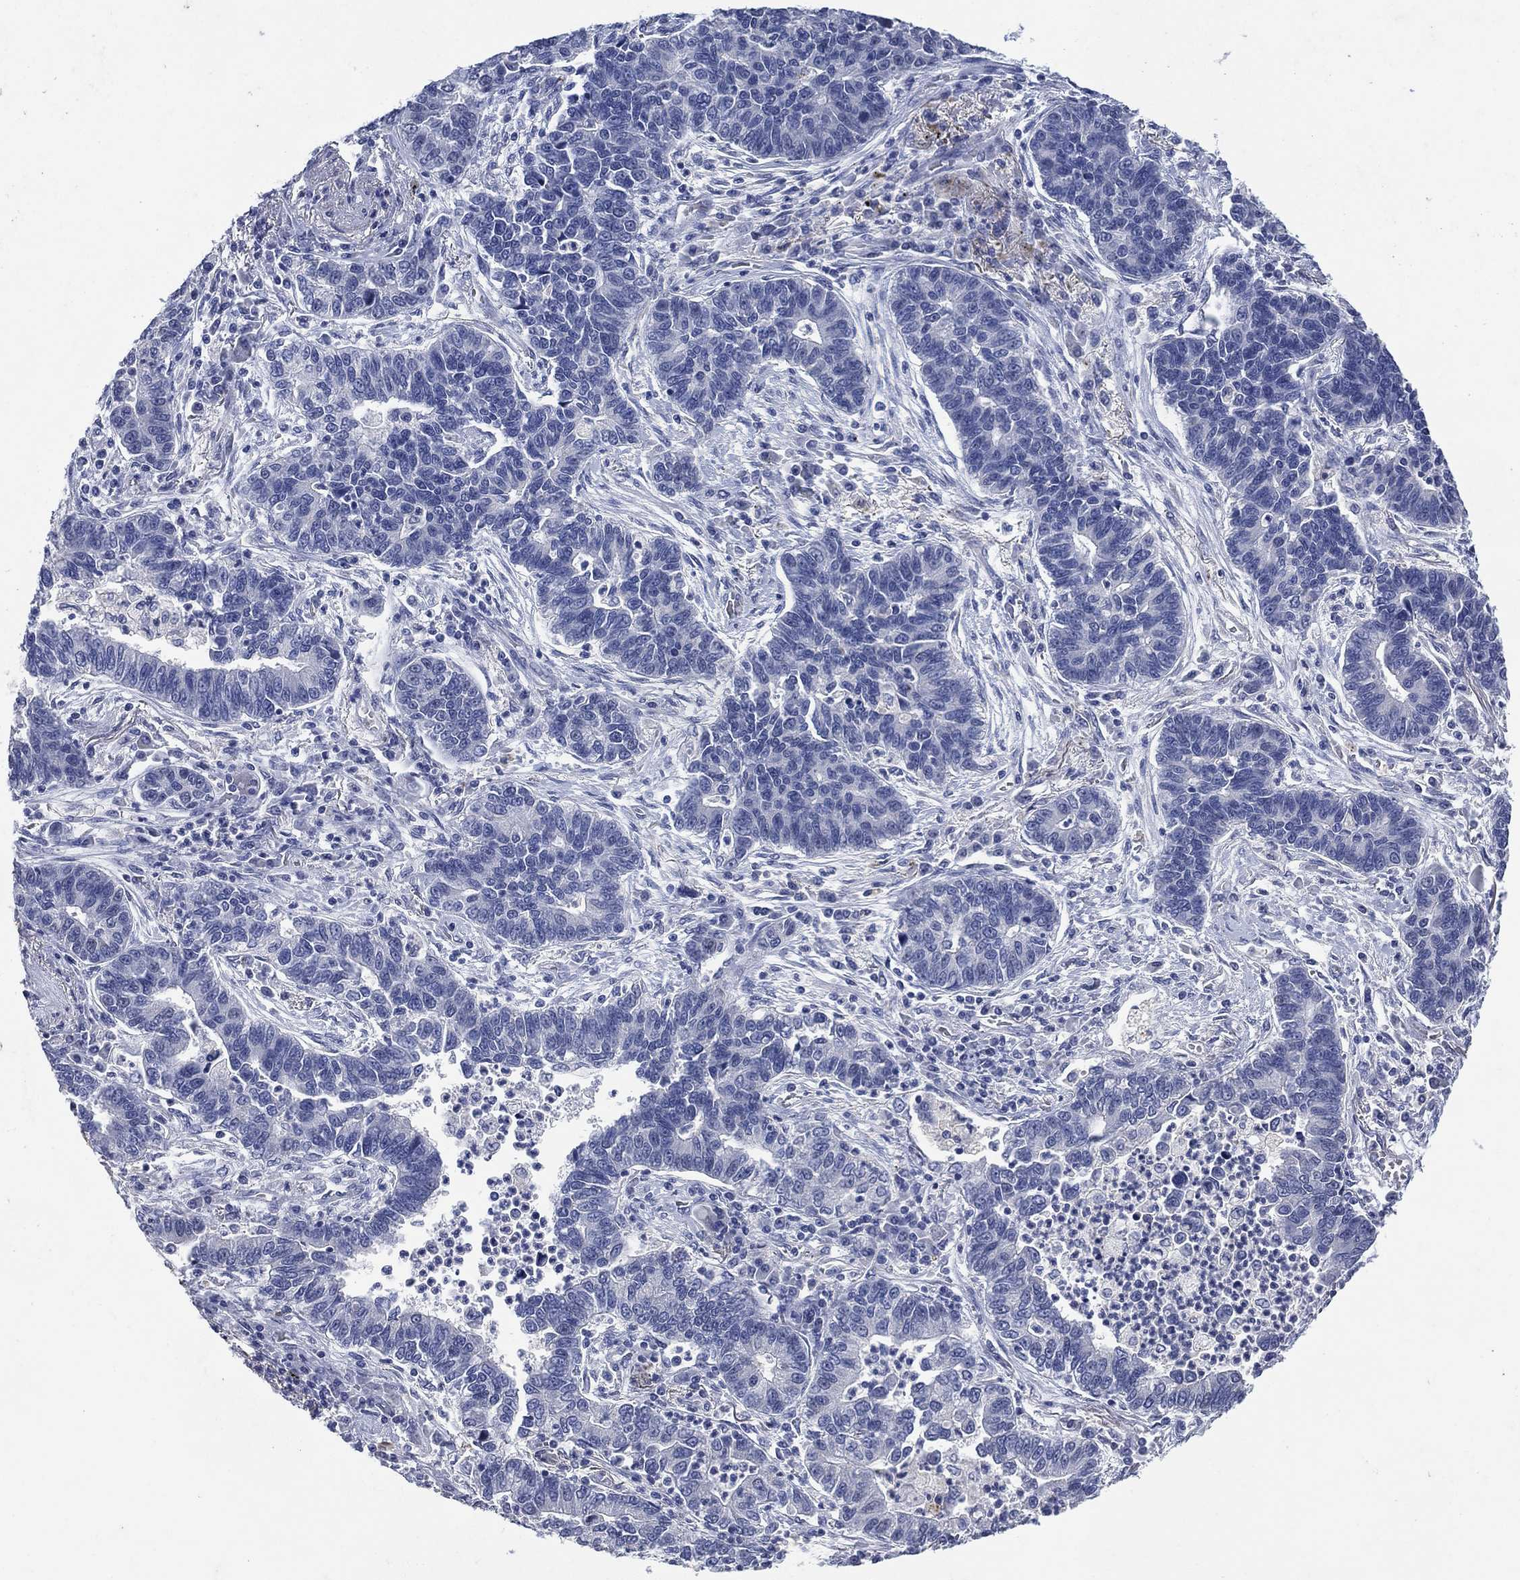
{"staining": {"intensity": "negative", "quantity": "none", "location": "none"}, "tissue": "lung cancer", "cell_type": "Tumor cells", "image_type": "cancer", "snomed": [{"axis": "morphology", "description": "Adenocarcinoma, NOS"}, {"axis": "topography", "description": "Lung"}], "caption": "This is an immunohistochemistry micrograph of lung cancer (adenocarcinoma). There is no positivity in tumor cells.", "gene": "FSCN2", "patient": {"sex": "female", "age": 57}}